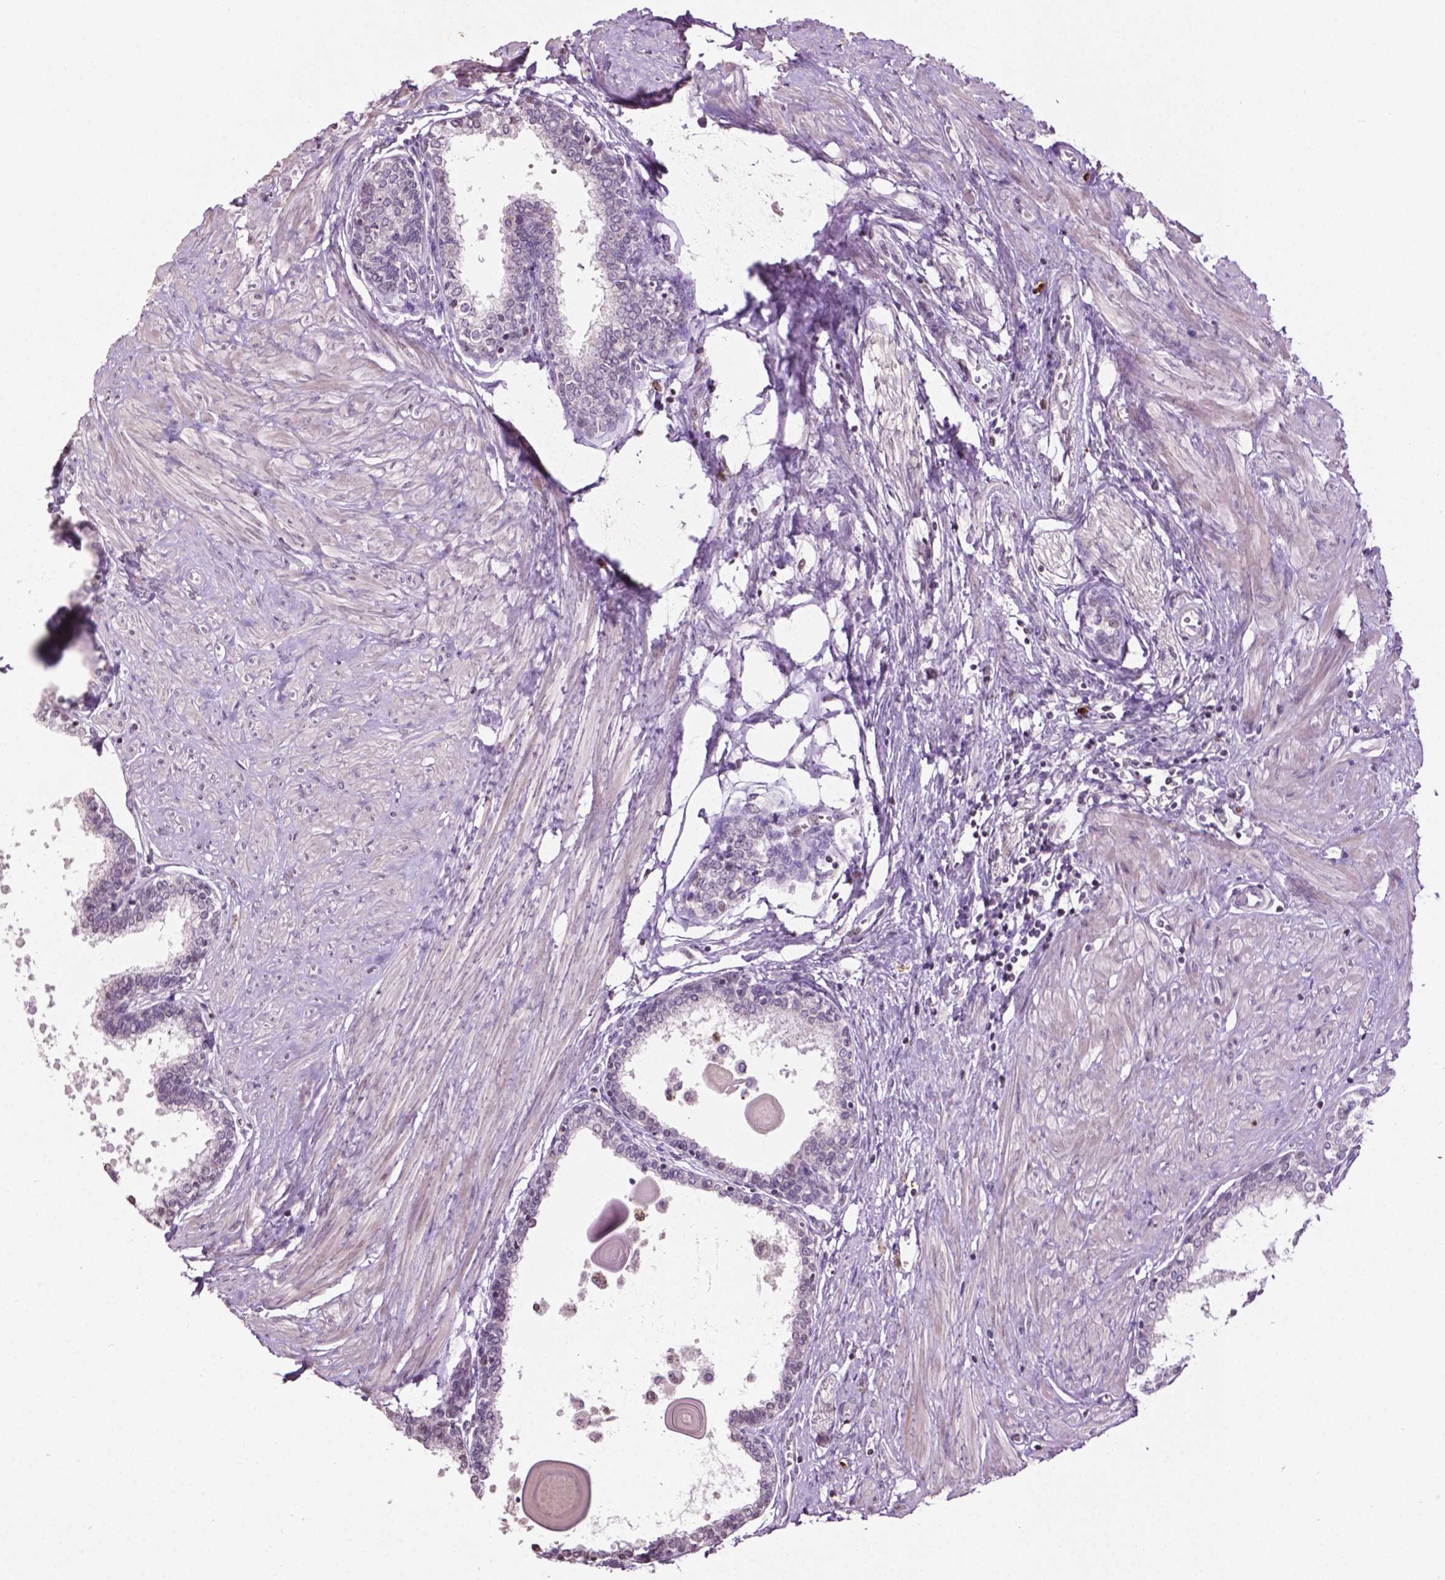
{"staining": {"intensity": "negative", "quantity": "none", "location": "none"}, "tissue": "prostate", "cell_type": "Glandular cells", "image_type": "normal", "snomed": [{"axis": "morphology", "description": "Normal tissue, NOS"}, {"axis": "topography", "description": "Prostate"}], "caption": "Prostate stained for a protein using IHC exhibits no expression glandular cells.", "gene": "NTNG2", "patient": {"sex": "male", "age": 55}}